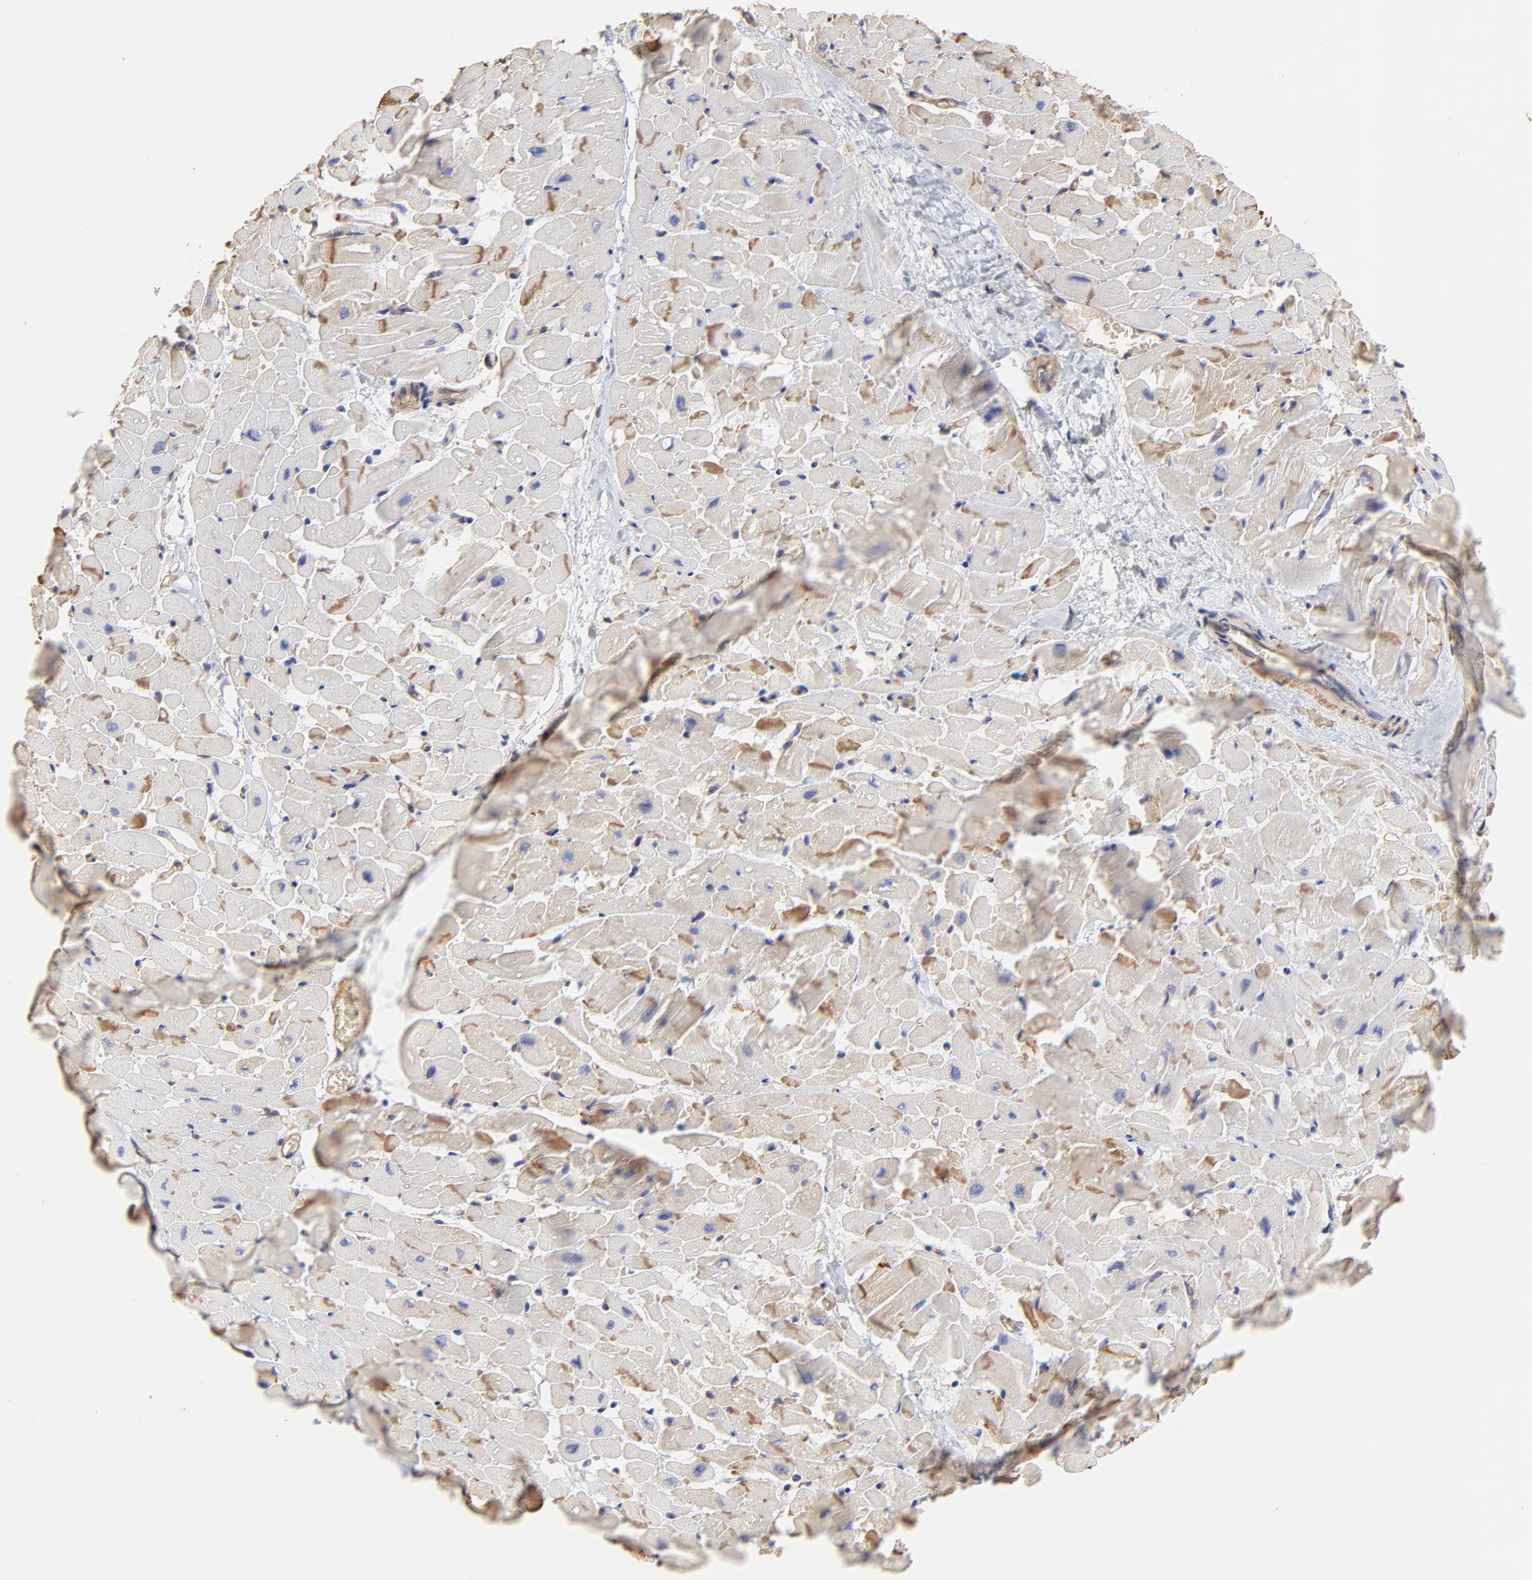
{"staining": {"intensity": "moderate", "quantity": "<25%", "location": "cytoplasmic/membranous"}, "tissue": "heart muscle", "cell_type": "Cardiomyocytes", "image_type": "normal", "snomed": [{"axis": "morphology", "description": "Normal tissue, NOS"}, {"axis": "topography", "description": "Heart"}], "caption": "This photomicrograph exhibits immunohistochemistry (IHC) staining of unremarkable human heart muscle, with low moderate cytoplasmic/membranous expression in about <25% of cardiomyocytes.", "gene": "LRCH2", "patient": {"sex": "male", "age": 45}}